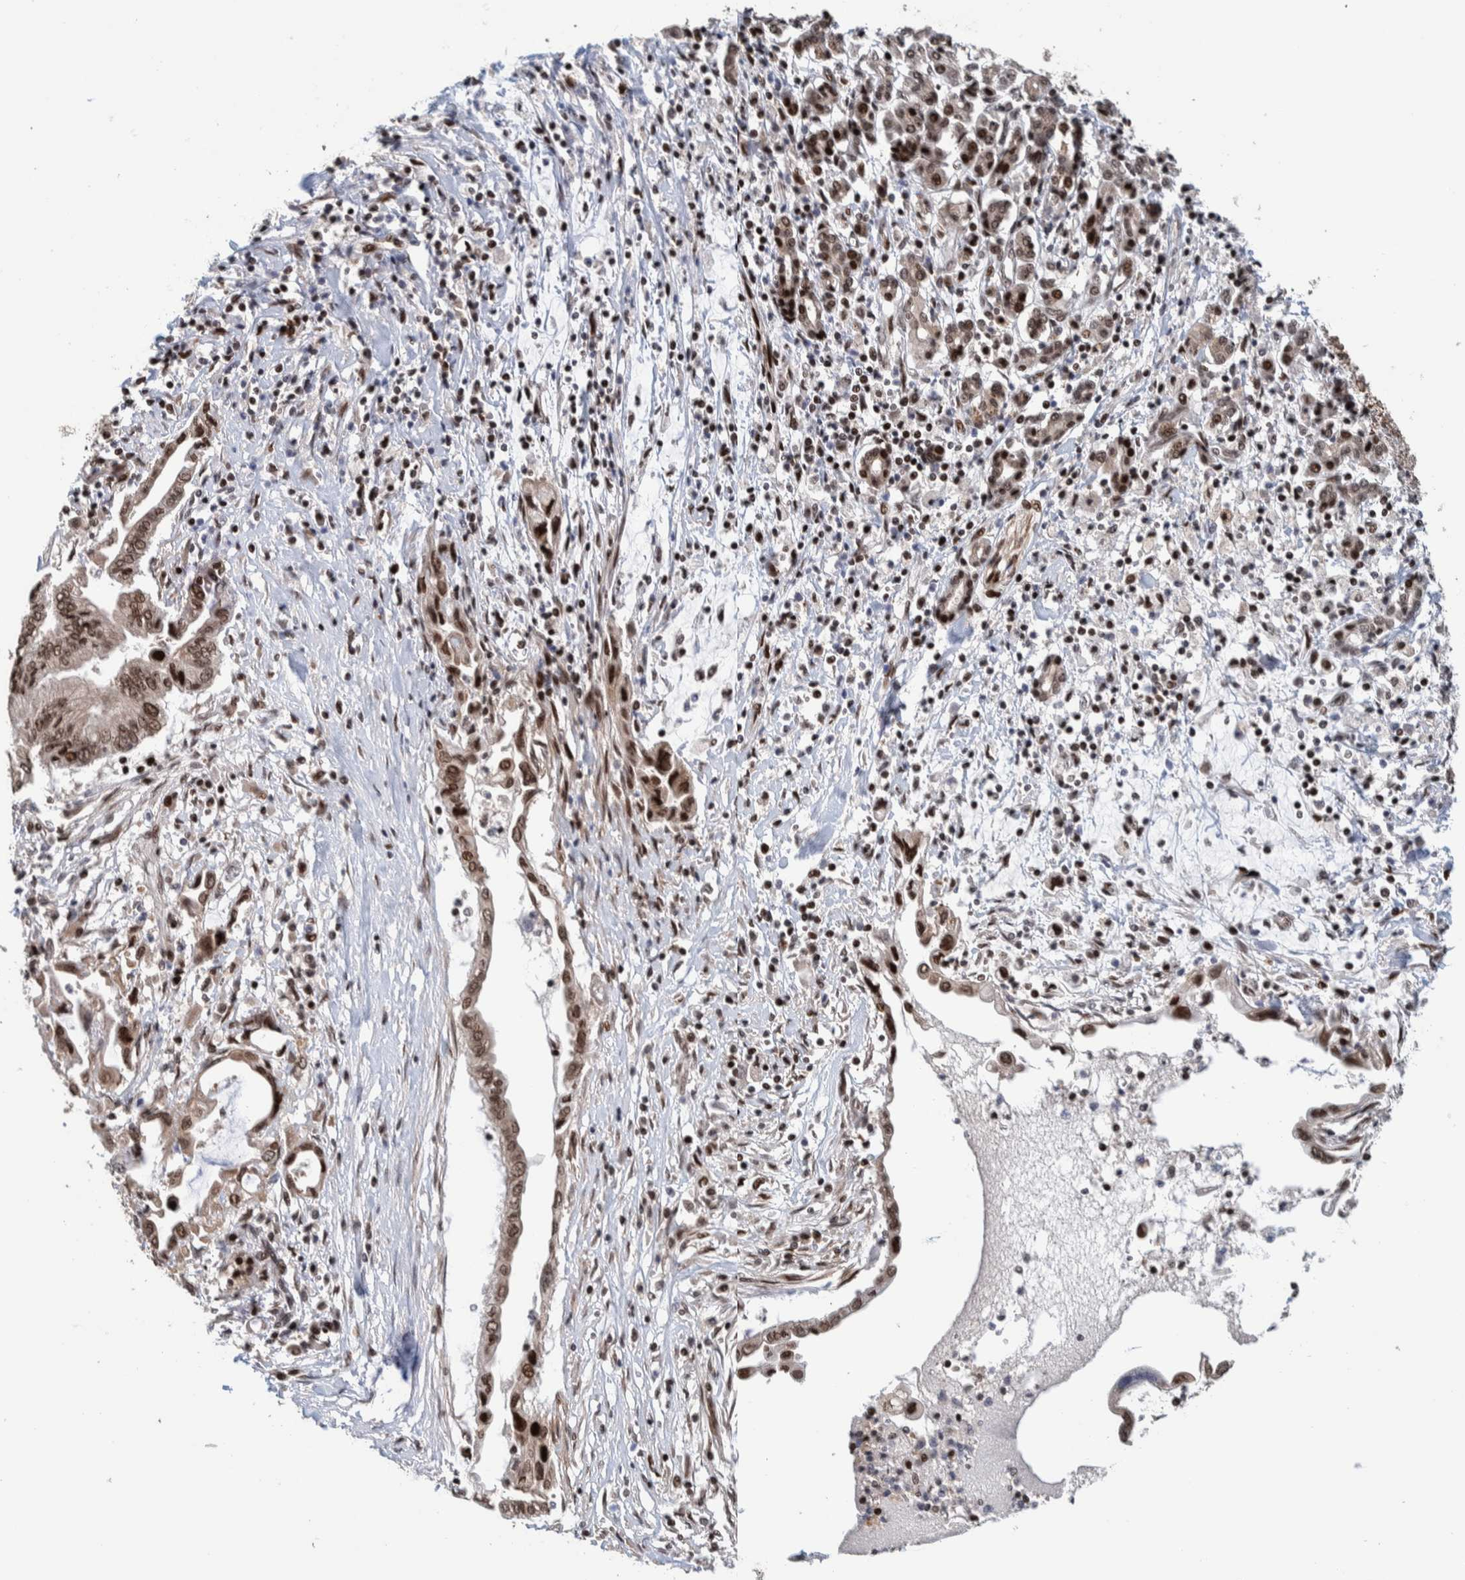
{"staining": {"intensity": "moderate", "quantity": ">75%", "location": "nuclear"}, "tissue": "pancreatic cancer", "cell_type": "Tumor cells", "image_type": "cancer", "snomed": [{"axis": "morphology", "description": "Adenocarcinoma, NOS"}, {"axis": "topography", "description": "Pancreas"}], "caption": "A micrograph of pancreatic adenocarcinoma stained for a protein displays moderate nuclear brown staining in tumor cells.", "gene": "CHD4", "patient": {"sex": "female", "age": 57}}